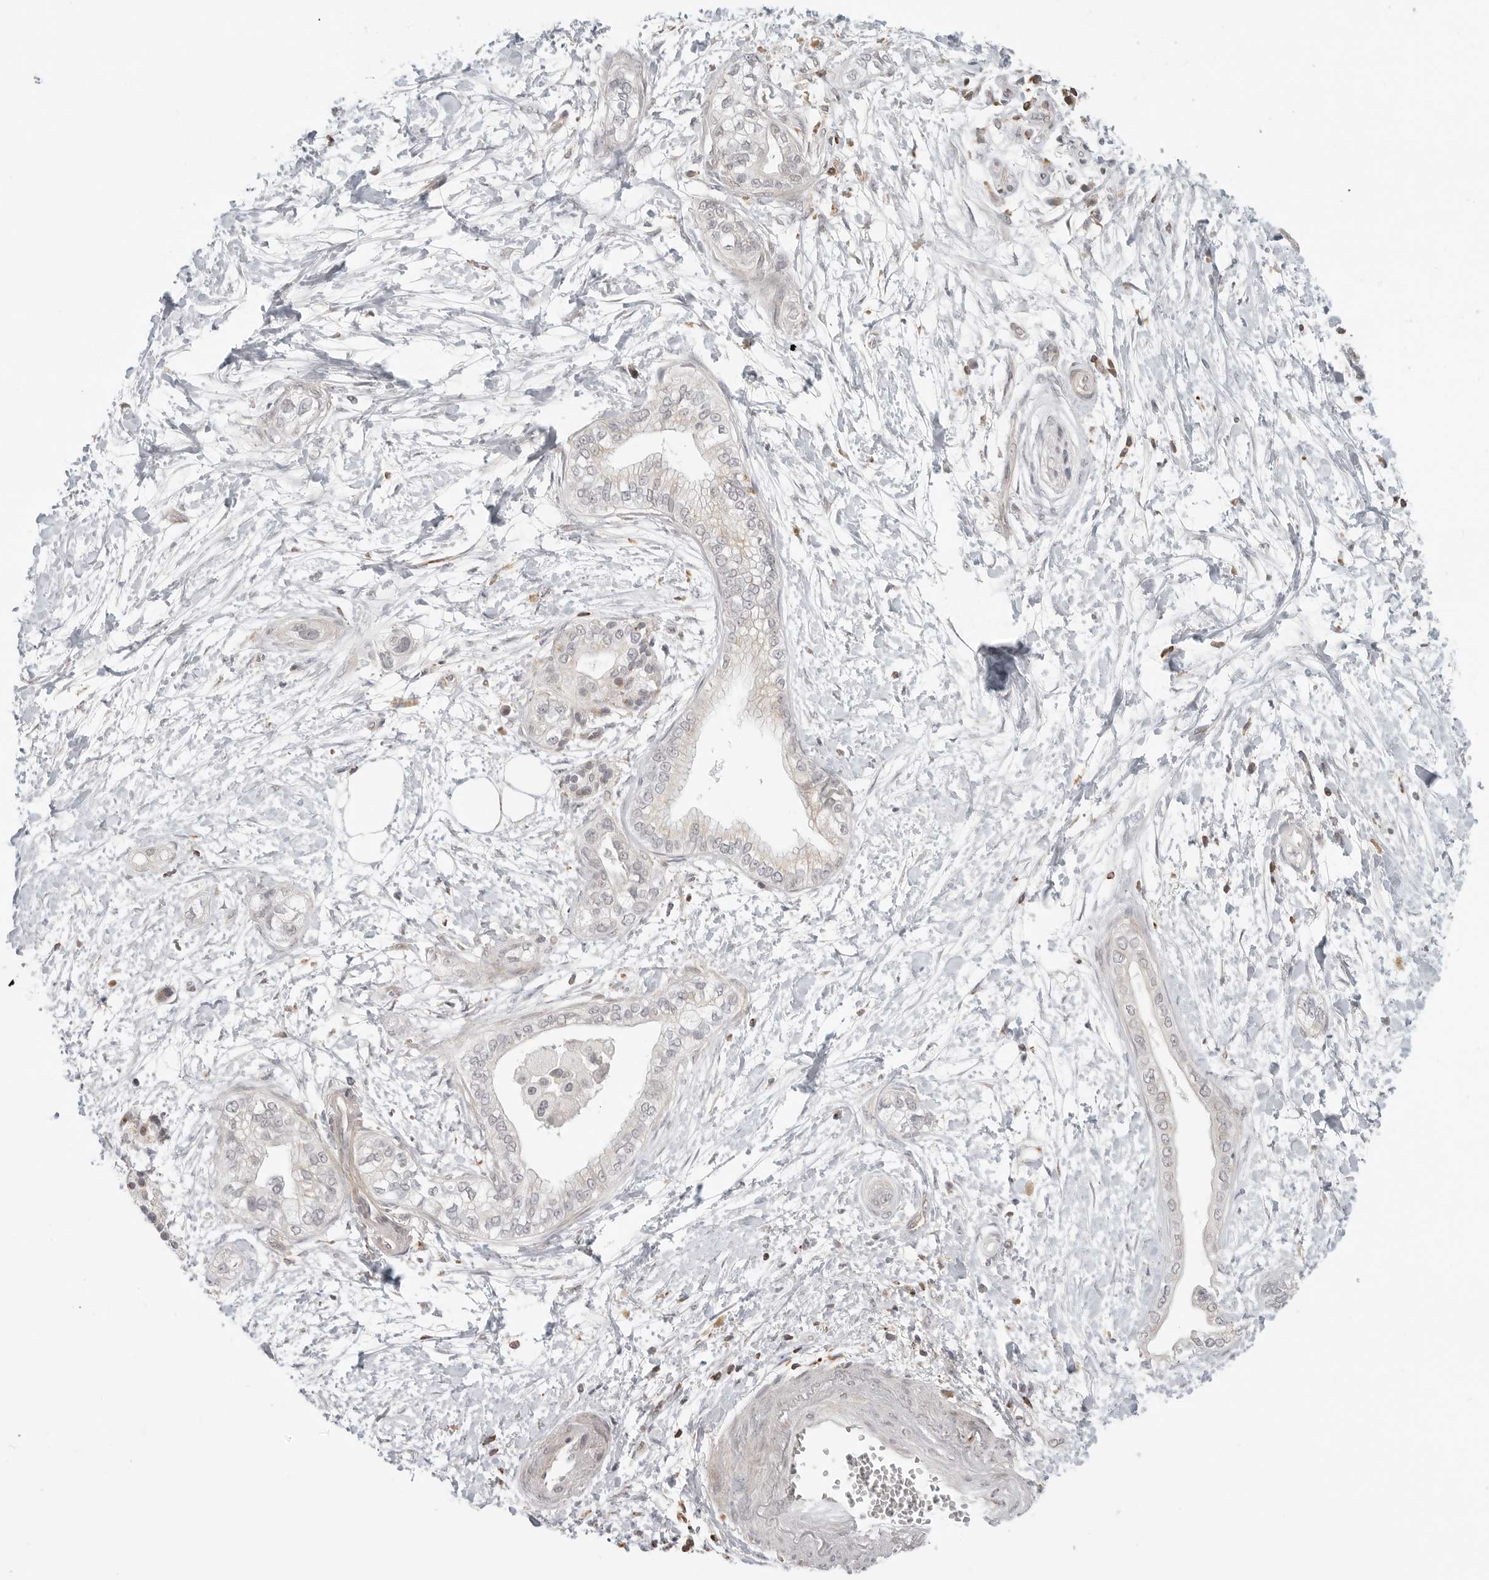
{"staining": {"intensity": "negative", "quantity": "none", "location": "none"}, "tissue": "pancreatic cancer", "cell_type": "Tumor cells", "image_type": "cancer", "snomed": [{"axis": "morphology", "description": "Adenocarcinoma, NOS"}, {"axis": "topography", "description": "Pancreas"}], "caption": "Tumor cells show no significant protein positivity in pancreatic cancer. The staining is performed using DAB (3,3'-diaminobenzidine) brown chromogen with nuclei counter-stained in using hematoxylin.", "gene": "SH3KBP1", "patient": {"sex": "male", "age": 68}}